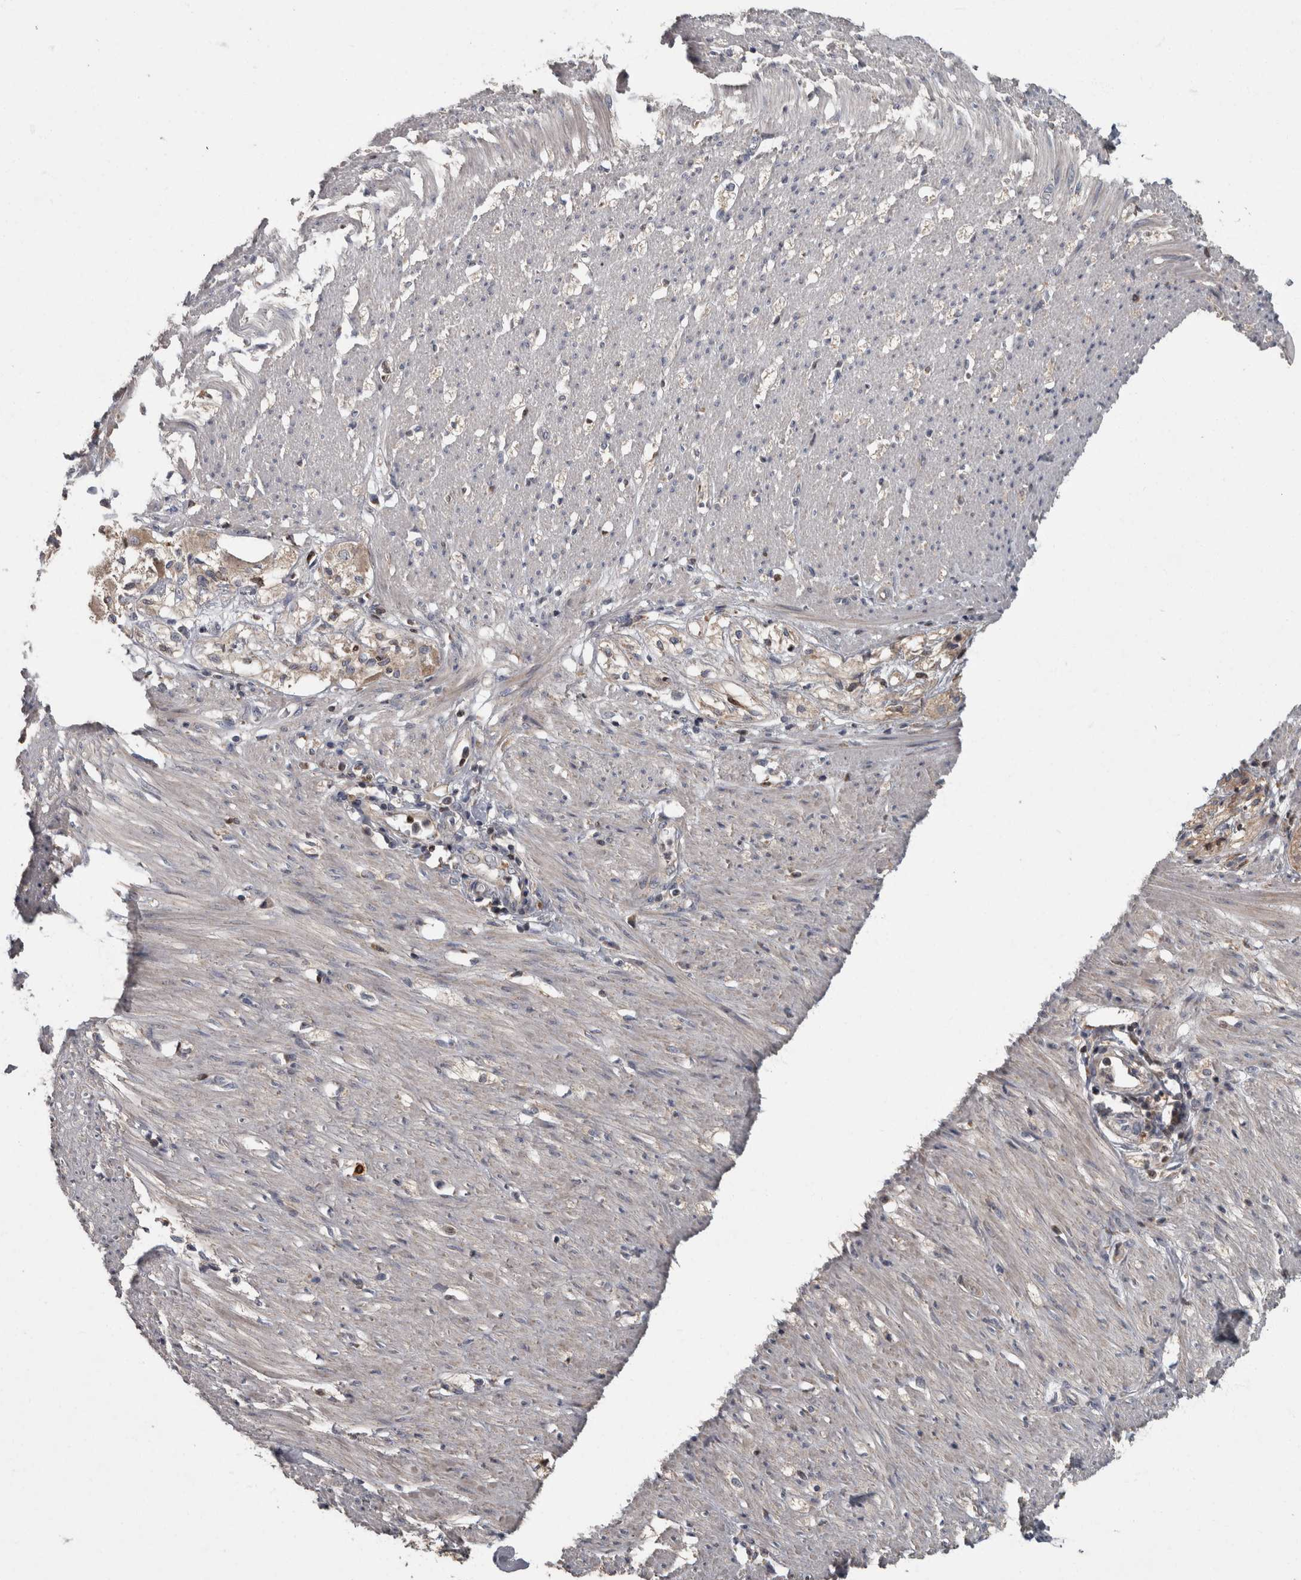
{"staining": {"intensity": "moderate", "quantity": "25%-75%", "location": "cytoplasmic/membranous"}, "tissue": "smooth muscle", "cell_type": "Smooth muscle cells", "image_type": "normal", "snomed": [{"axis": "morphology", "description": "Normal tissue, NOS"}, {"axis": "morphology", "description": "Adenocarcinoma, NOS"}, {"axis": "topography", "description": "Colon"}, {"axis": "topography", "description": "Peripheral nerve tissue"}], "caption": "This micrograph displays immunohistochemistry (IHC) staining of unremarkable smooth muscle, with medium moderate cytoplasmic/membranous positivity in approximately 25%-75% of smooth muscle cells.", "gene": "PPP1R3C", "patient": {"sex": "male", "age": 14}}